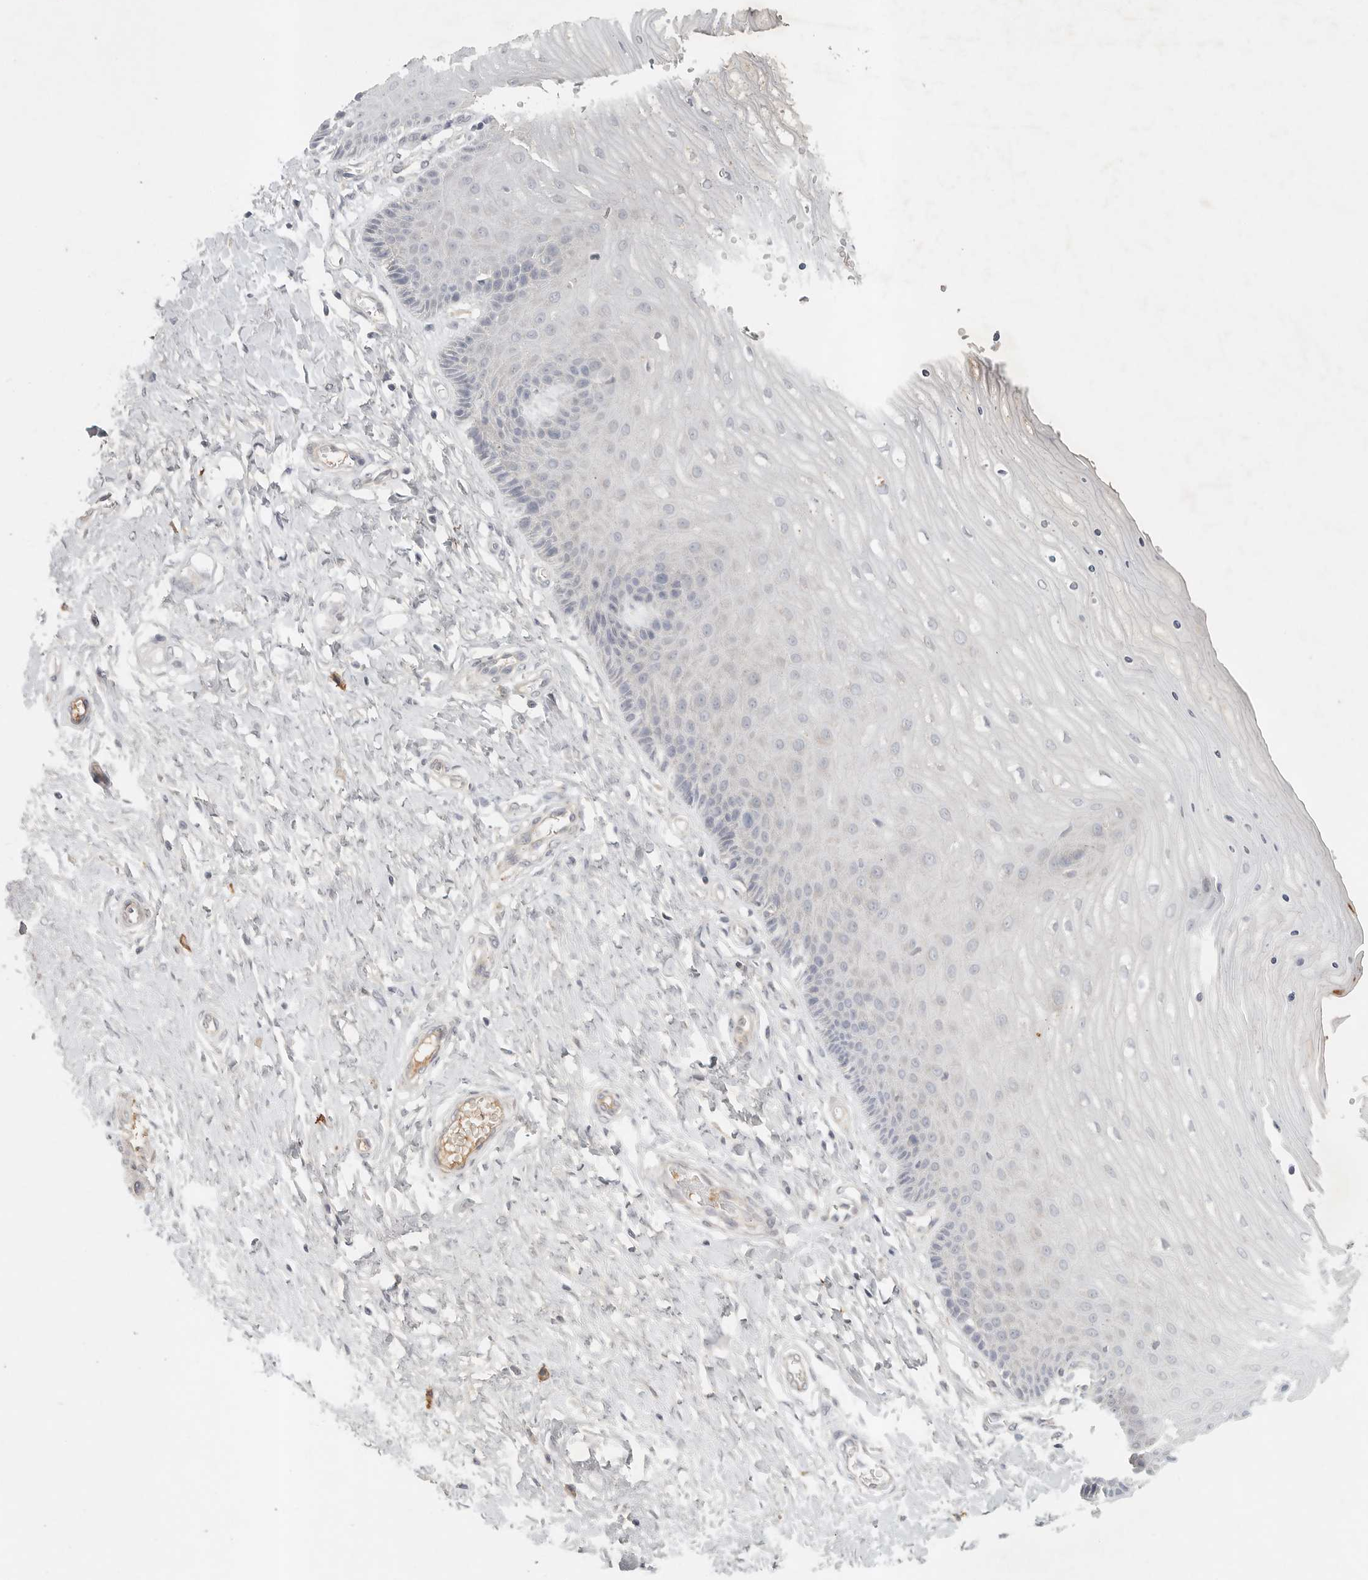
{"staining": {"intensity": "negative", "quantity": "none", "location": "none"}, "tissue": "cervix", "cell_type": "Glandular cells", "image_type": "normal", "snomed": [{"axis": "morphology", "description": "Normal tissue, NOS"}, {"axis": "topography", "description": "Cervix"}], "caption": "Immunohistochemistry (IHC) image of normal cervix: cervix stained with DAB (3,3'-diaminobenzidine) shows no significant protein expression in glandular cells. (DAB IHC with hematoxylin counter stain).", "gene": "SLC25A36", "patient": {"sex": "female", "age": 55}}